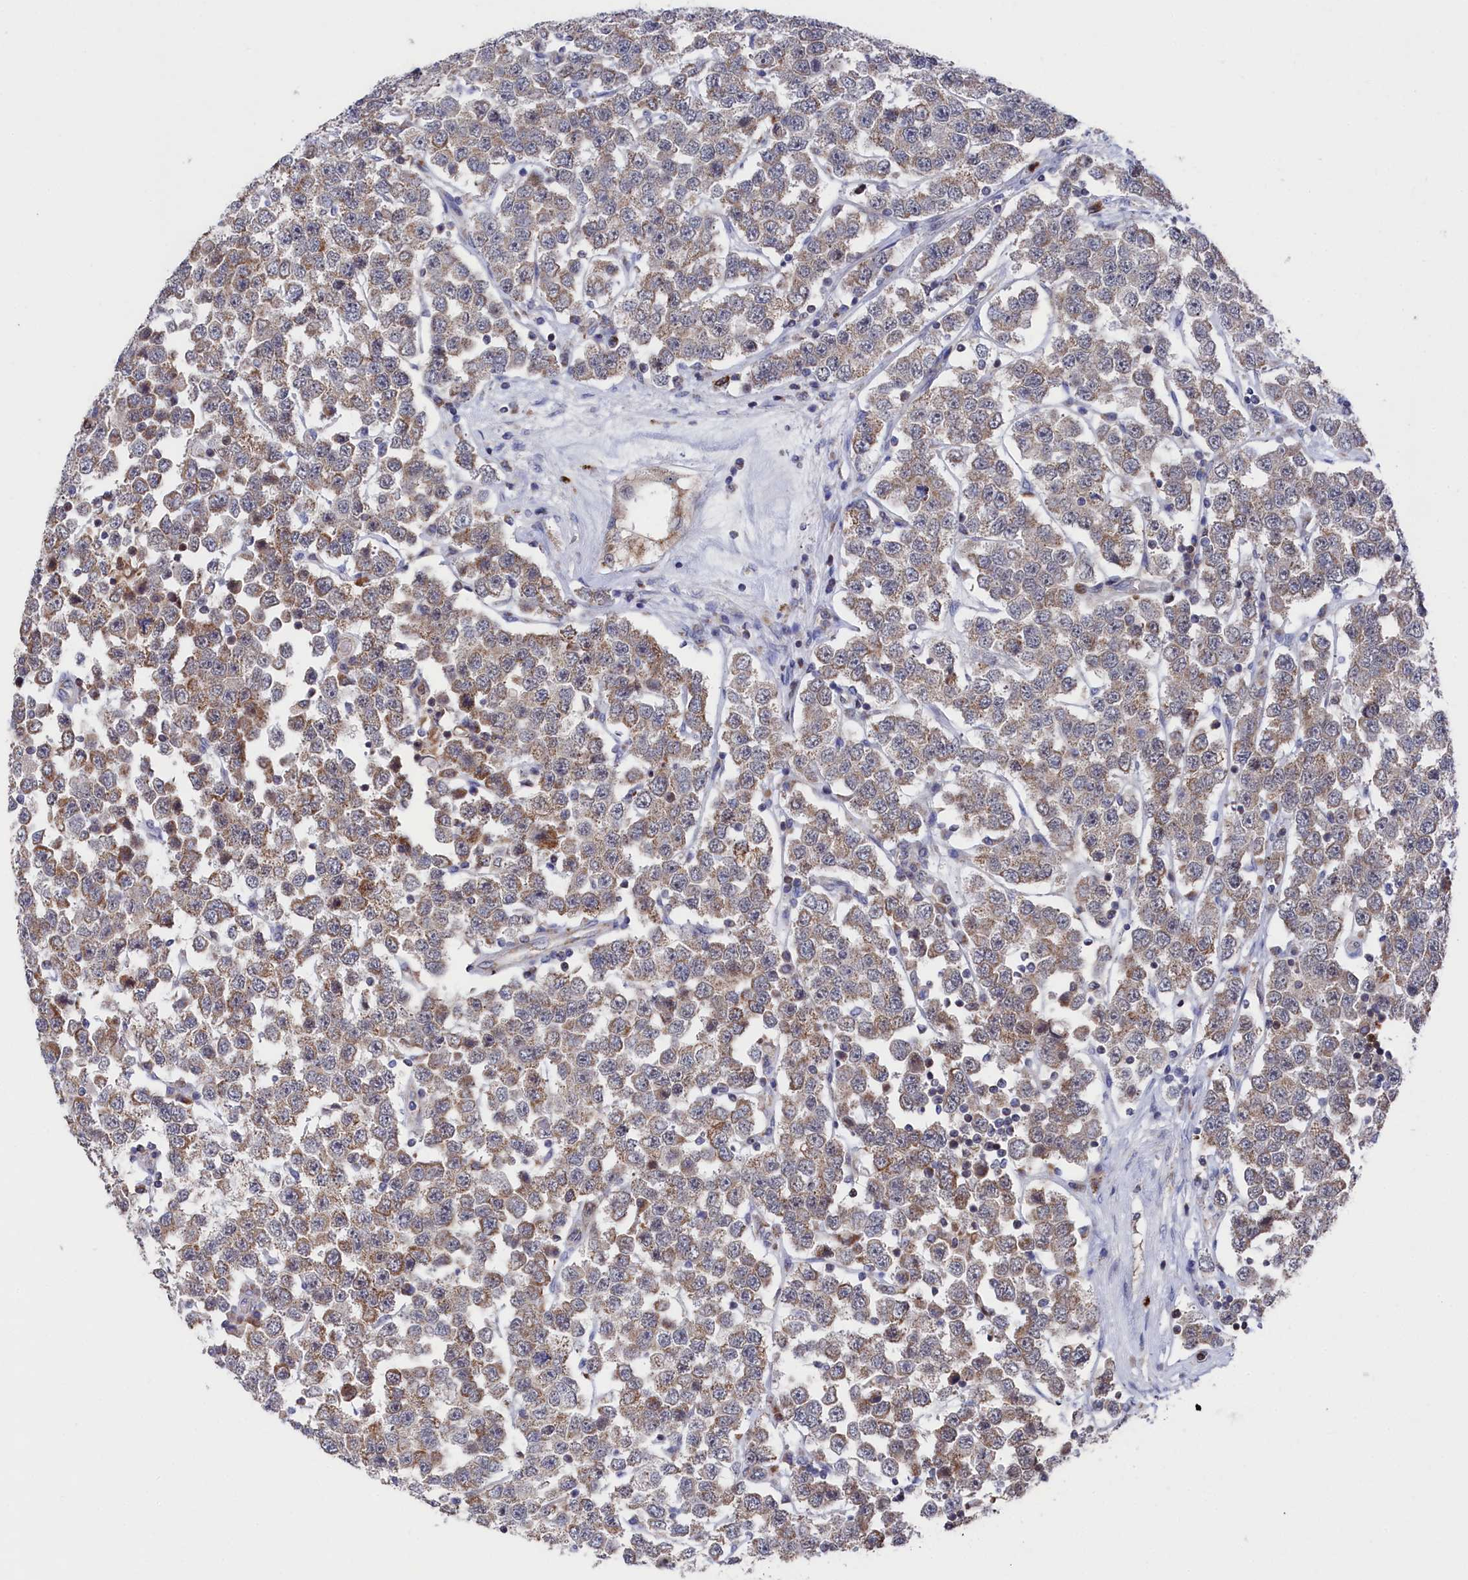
{"staining": {"intensity": "weak", "quantity": ">75%", "location": "cytoplasmic/membranous"}, "tissue": "testis cancer", "cell_type": "Tumor cells", "image_type": "cancer", "snomed": [{"axis": "morphology", "description": "Seminoma, NOS"}, {"axis": "topography", "description": "Testis"}], "caption": "Immunohistochemistry photomicrograph of human testis seminoma stained for a protein (brown), which shows low levels of weak cytoplasmic/membranous expression in approximately >75% of tumor cells.", "gene": "CHCHD1", "patient": {"sex": "male", "age": 28}}